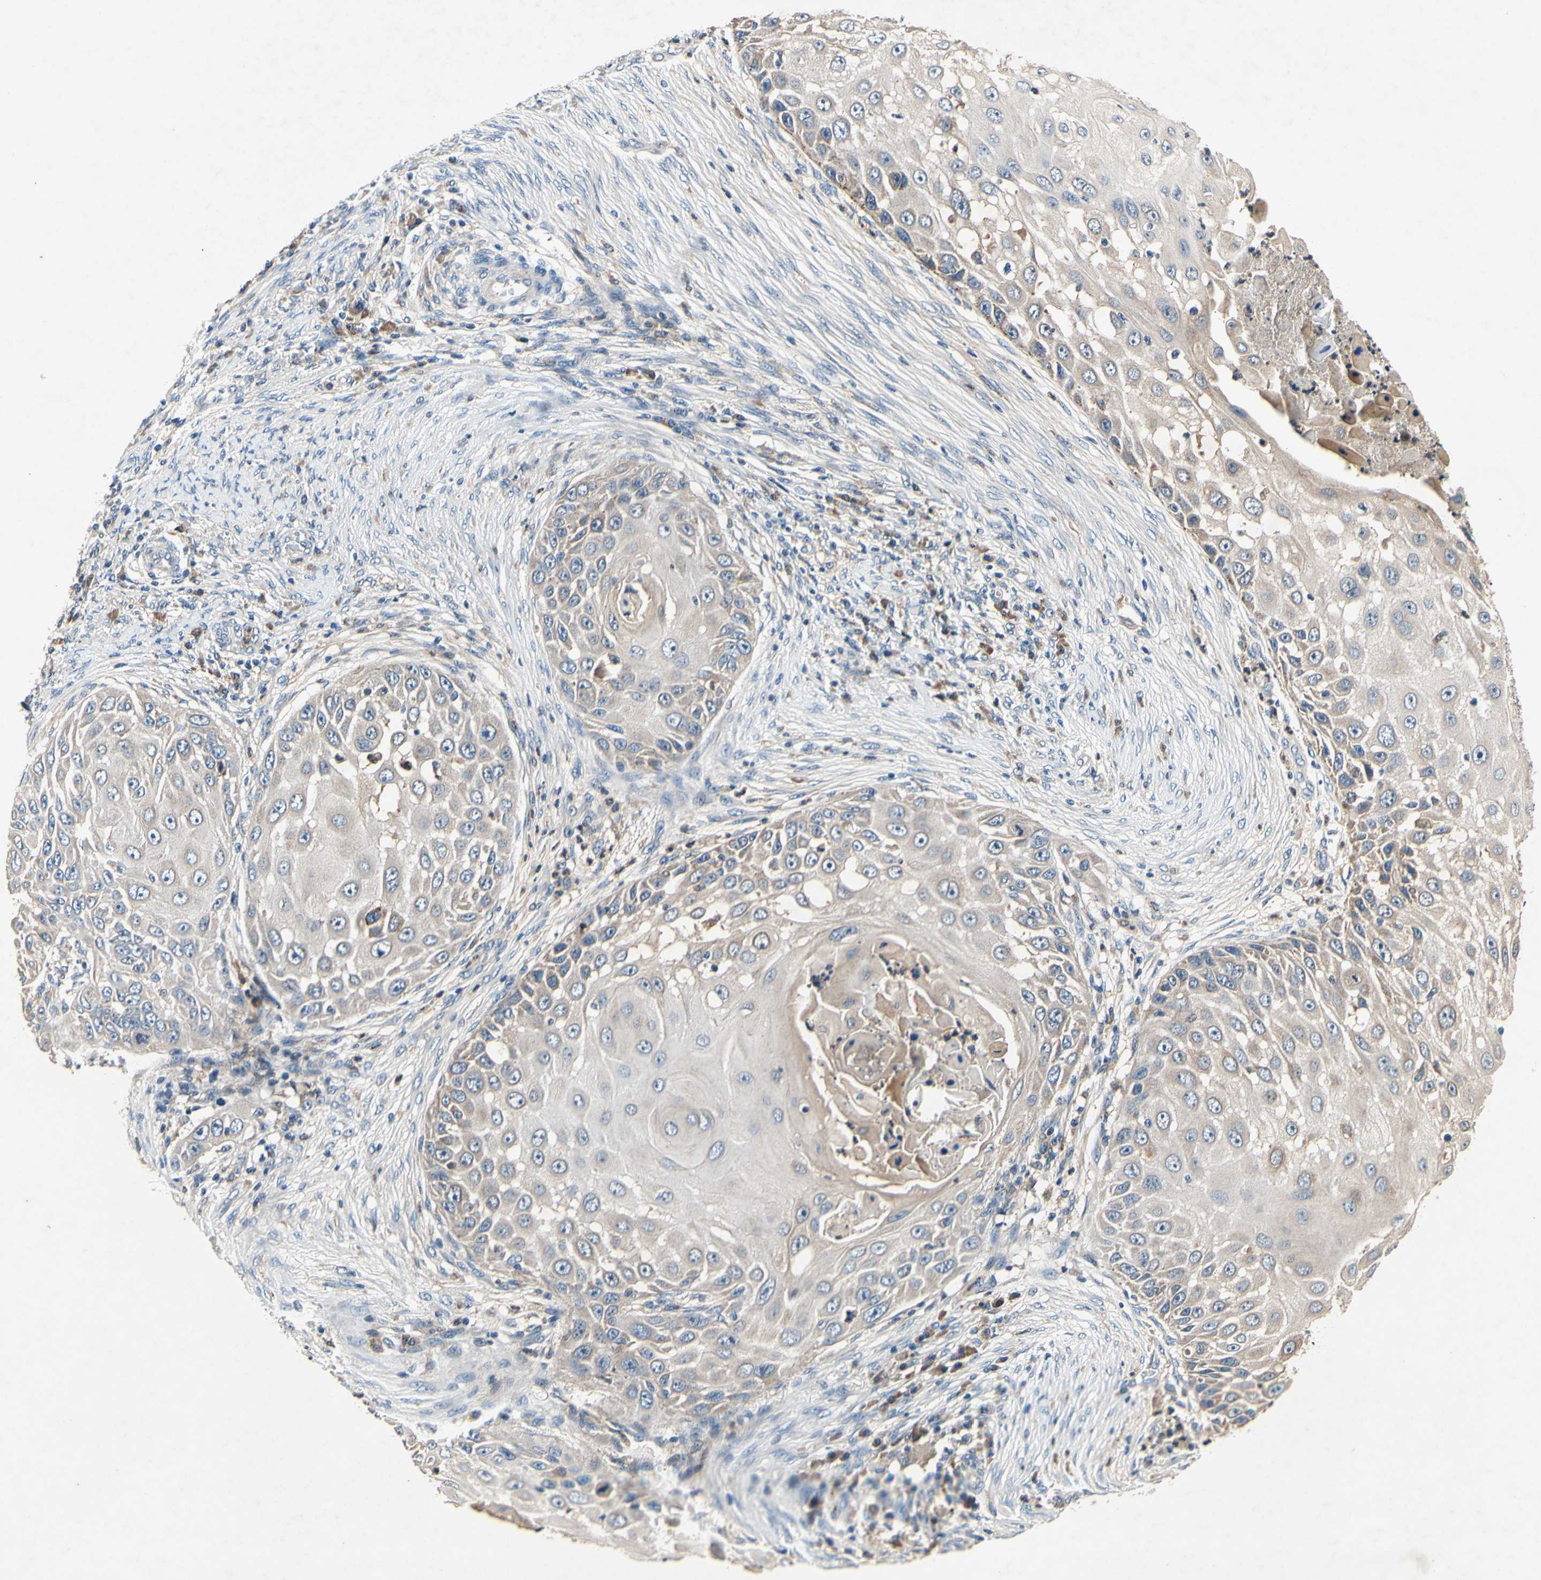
{"staining": {"intensity": "weak", "quantity": "25%-75%", "location": "cytoplasmic/membranous"}, "tissue": "skin cancer", "cell_type": "Tumor cells", "image_type": "cancer", "snomed": [{"axis": "morphology", "description": "Squamous cell carcinoma, NOS"}, {"axis": "topography", "description": "Skin"}], "caption": "Immunohistochemical staining of squamous cell carcinoma (skin) demonstrates low levels of weak cytoplasmic/membranous expression in approximately 25%-75% of tumor cells. (brown staining indicates protein expression, while blue staining denotes nuclei).", "gene": "PLA2G4A", "patient": {"sex": "female", "age": 44}}